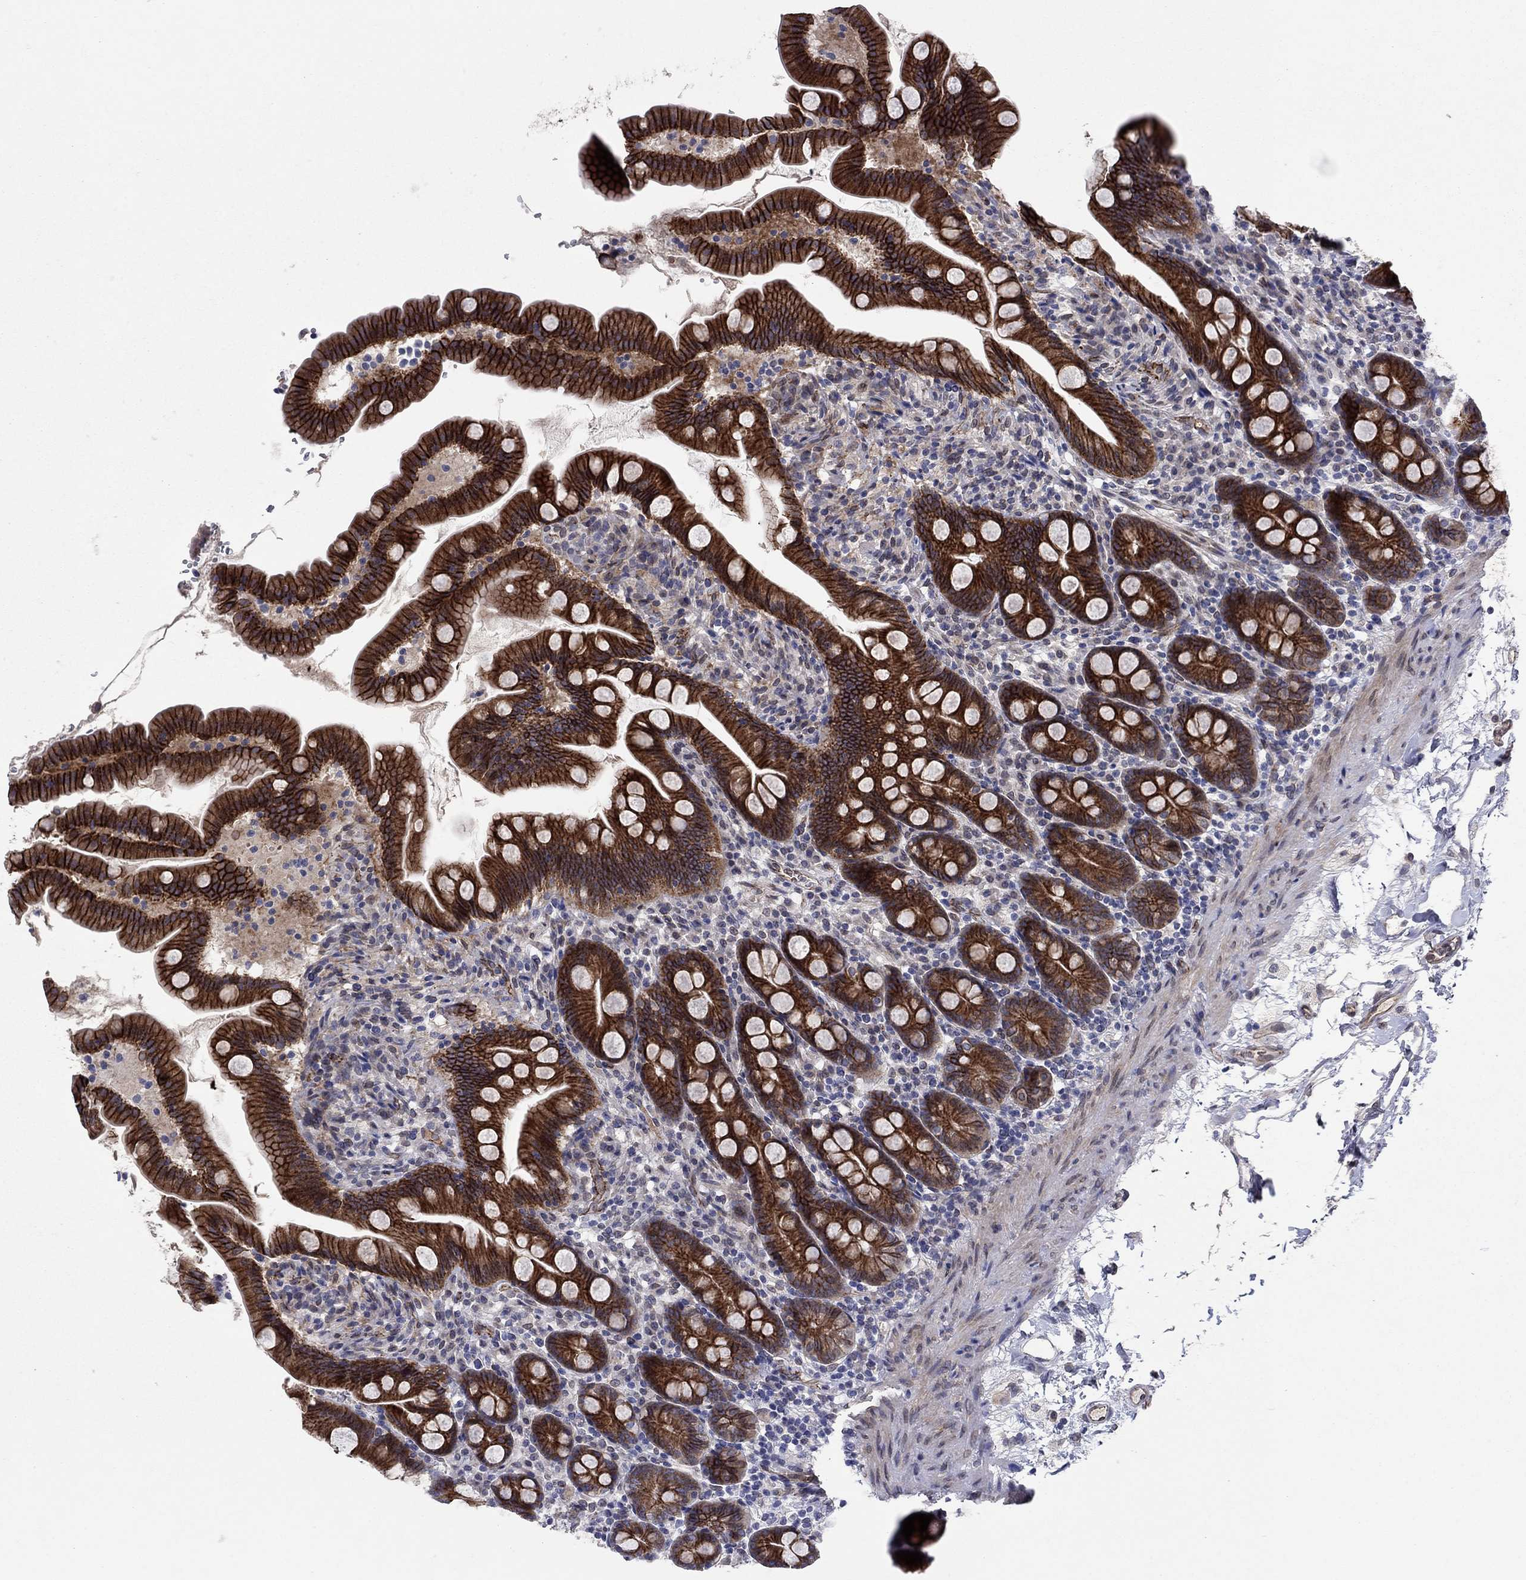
{"staining": {"intensity": "strong", "quantity": ">75%", "location": "cytoplasmic/membranous"}, "tissue": "small intestine", "cell_type": "Glandular cells", "image_type": "normal", "snomed": [{"axis": "morphology", "description": "Normal tissue, NOS"}, {"axis": "topography", "description": "Small intestine"}], "caption": "This image reveals immunohistochemistry (IHC) staining of unremarkable small intestine, with high strong cytoplasmic/membranous staining in about >75% of glandular cells.", "gene": "EMC9", "patient": {"sex": "female", "age": 44}}